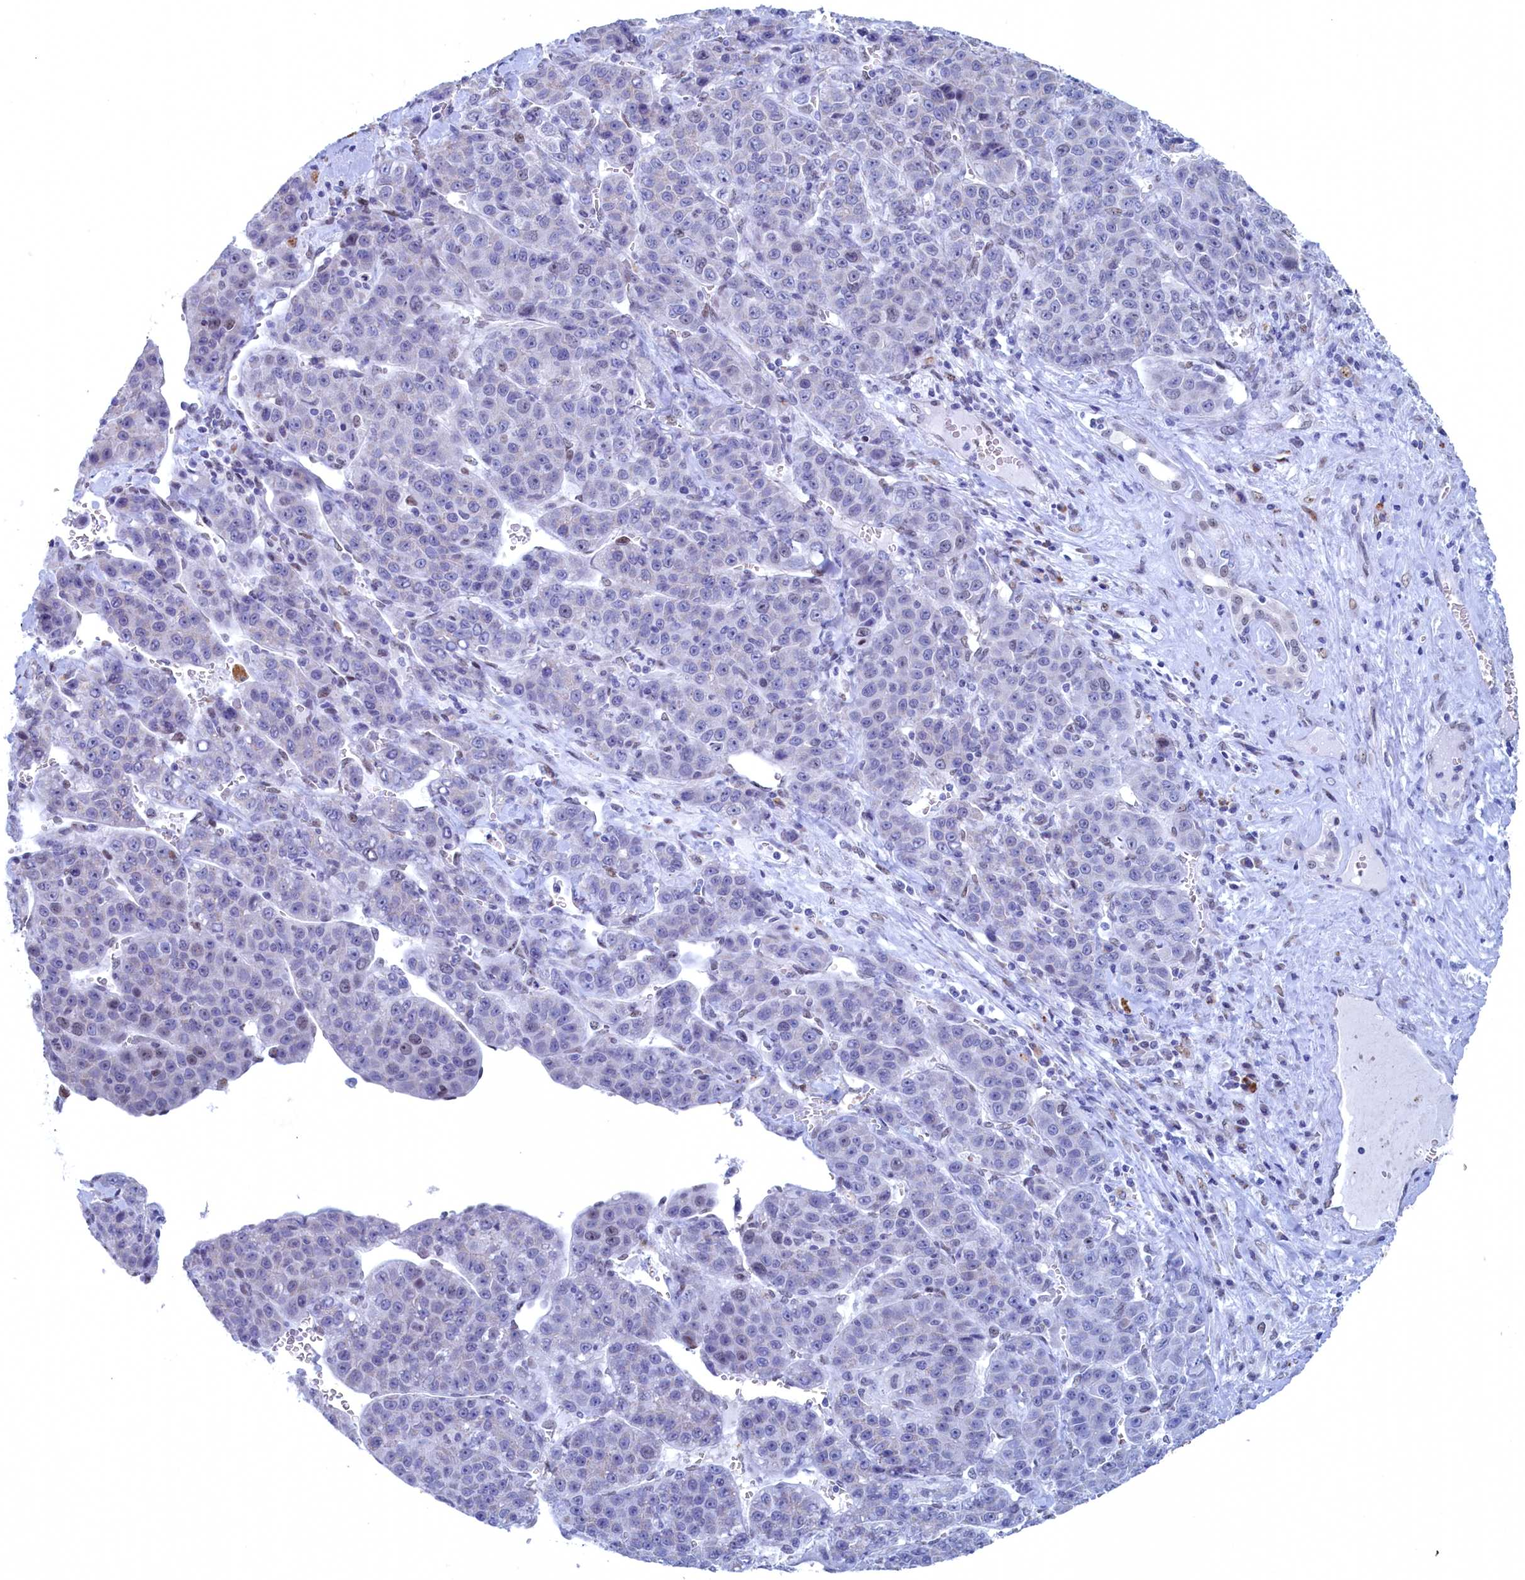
{"staining": {"intensity": "negative", "quantity": "none", "location": "none"}, "tissue": "liver cancer", "cell_type": "Tumor cells", "image_type": "cancer", "snomed": [{"axis": "morphology", "description": "Carcinoma, Hepatocellular, NOS"}, {"axis": "topography", "description": "Liver"}], "caption": "An image of human liver cancer is negative for staining in tumor cells. The staining was performed using DAB (3,3'-diaminobenzidine) to visualize the protein expression in brown, while the nuclei were stained in blue with hematoxylin (Magnification: 20x).", "gene": "WDR76", "patient": {"sex": "female", "age": 53}}